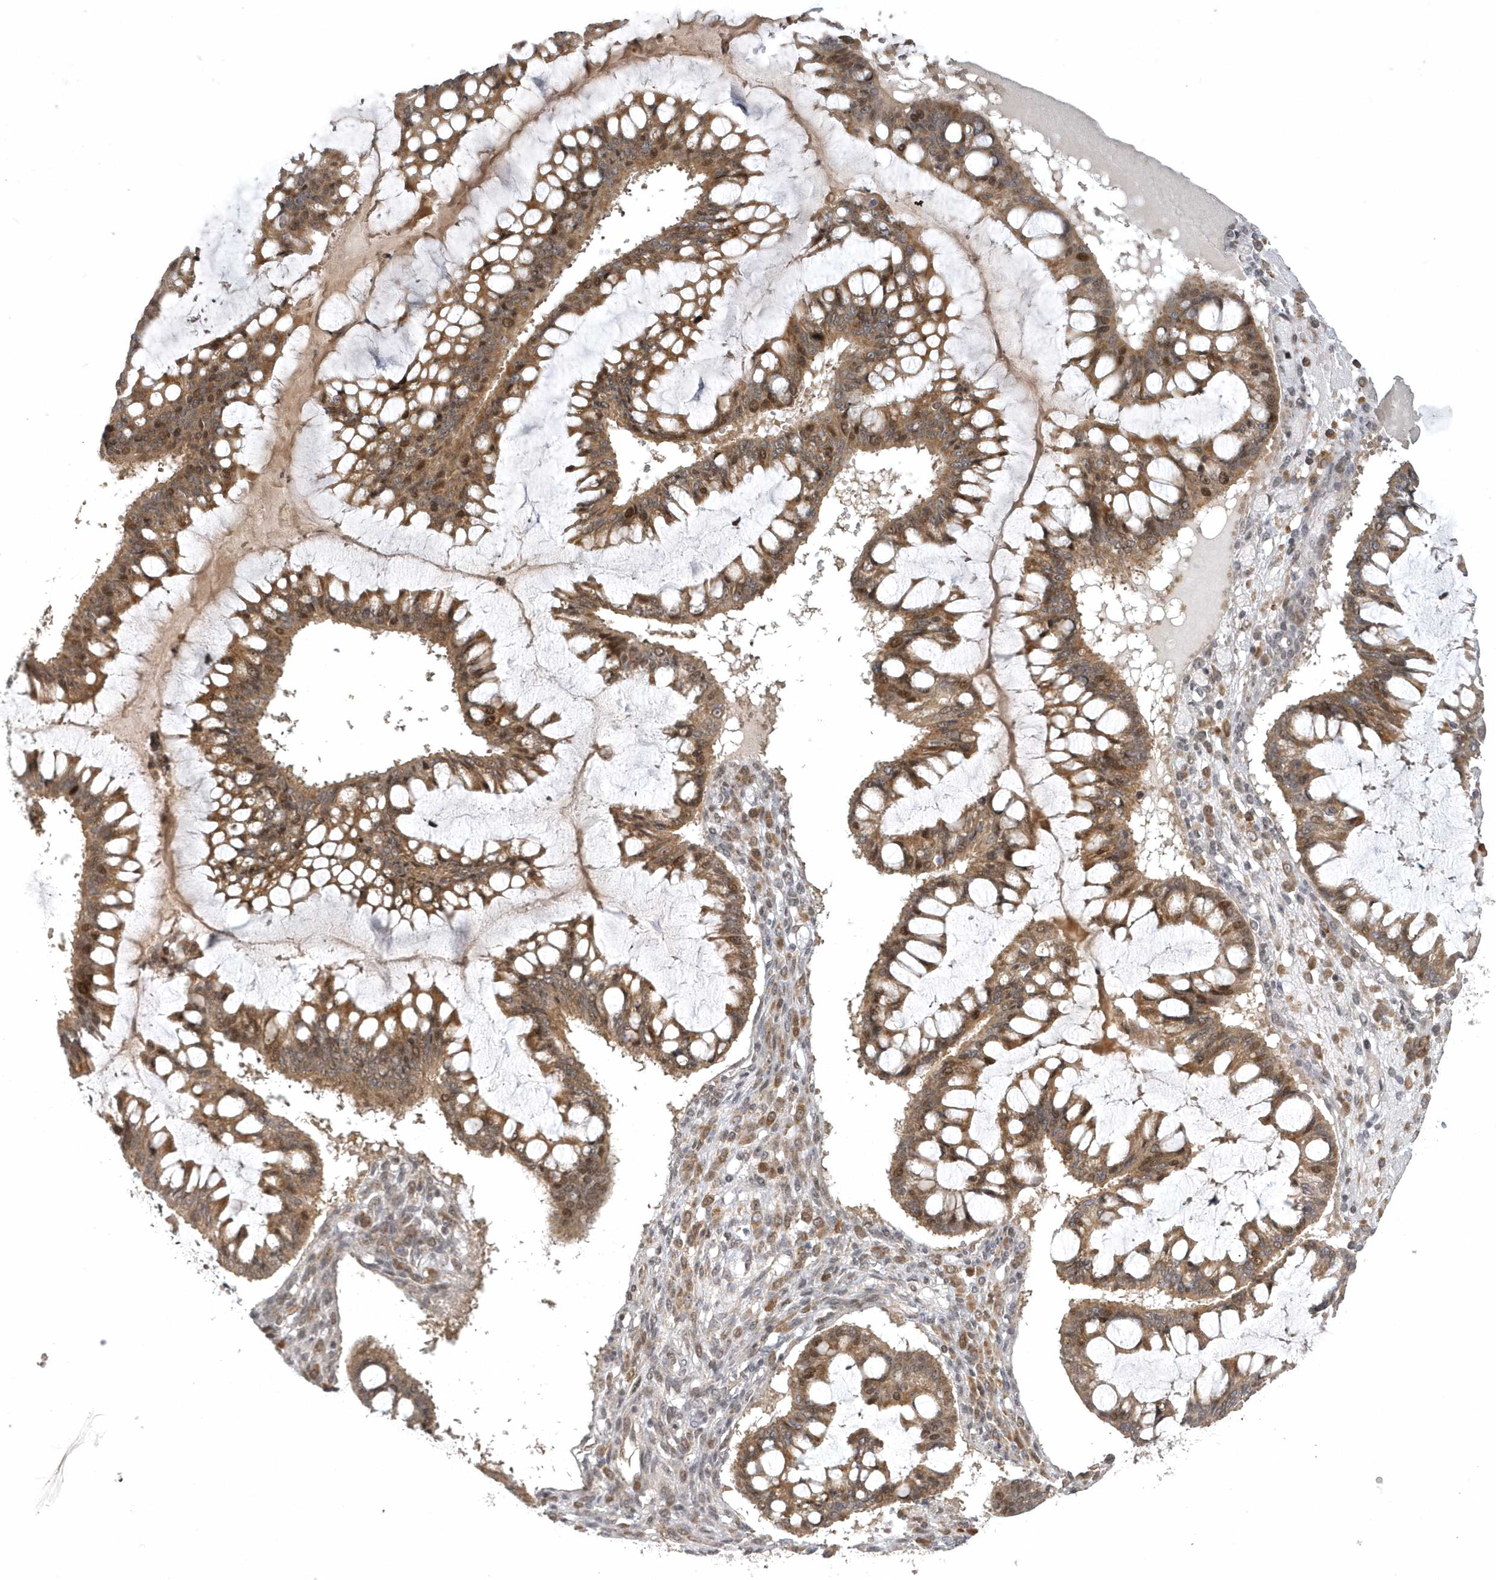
{"staining": {"intensity": "moderate", "quantity": ">75%", "location": "cytoplasmic/membranous,nuclear"}, "tissue": "ovarian cancer", "cell_type": "Tumor cells", "image_type": "cancer", "snomed": [{"axis": "morphology", "description": "Cystadenocarcinoma, mucinous, NOS"}, {"axis": "topography", "description": "Ovary"}], "caption": "Moderate cytoplasmic/membranous and nuclear staining for a protein is seen in about >75% of tumor cells of ovarian cancer (mucinous cystadenocarcinoma) using immunohistochemistry (IHC).", "gene": "TRAIP", "patient": {"sex": "female", "age": 73}}